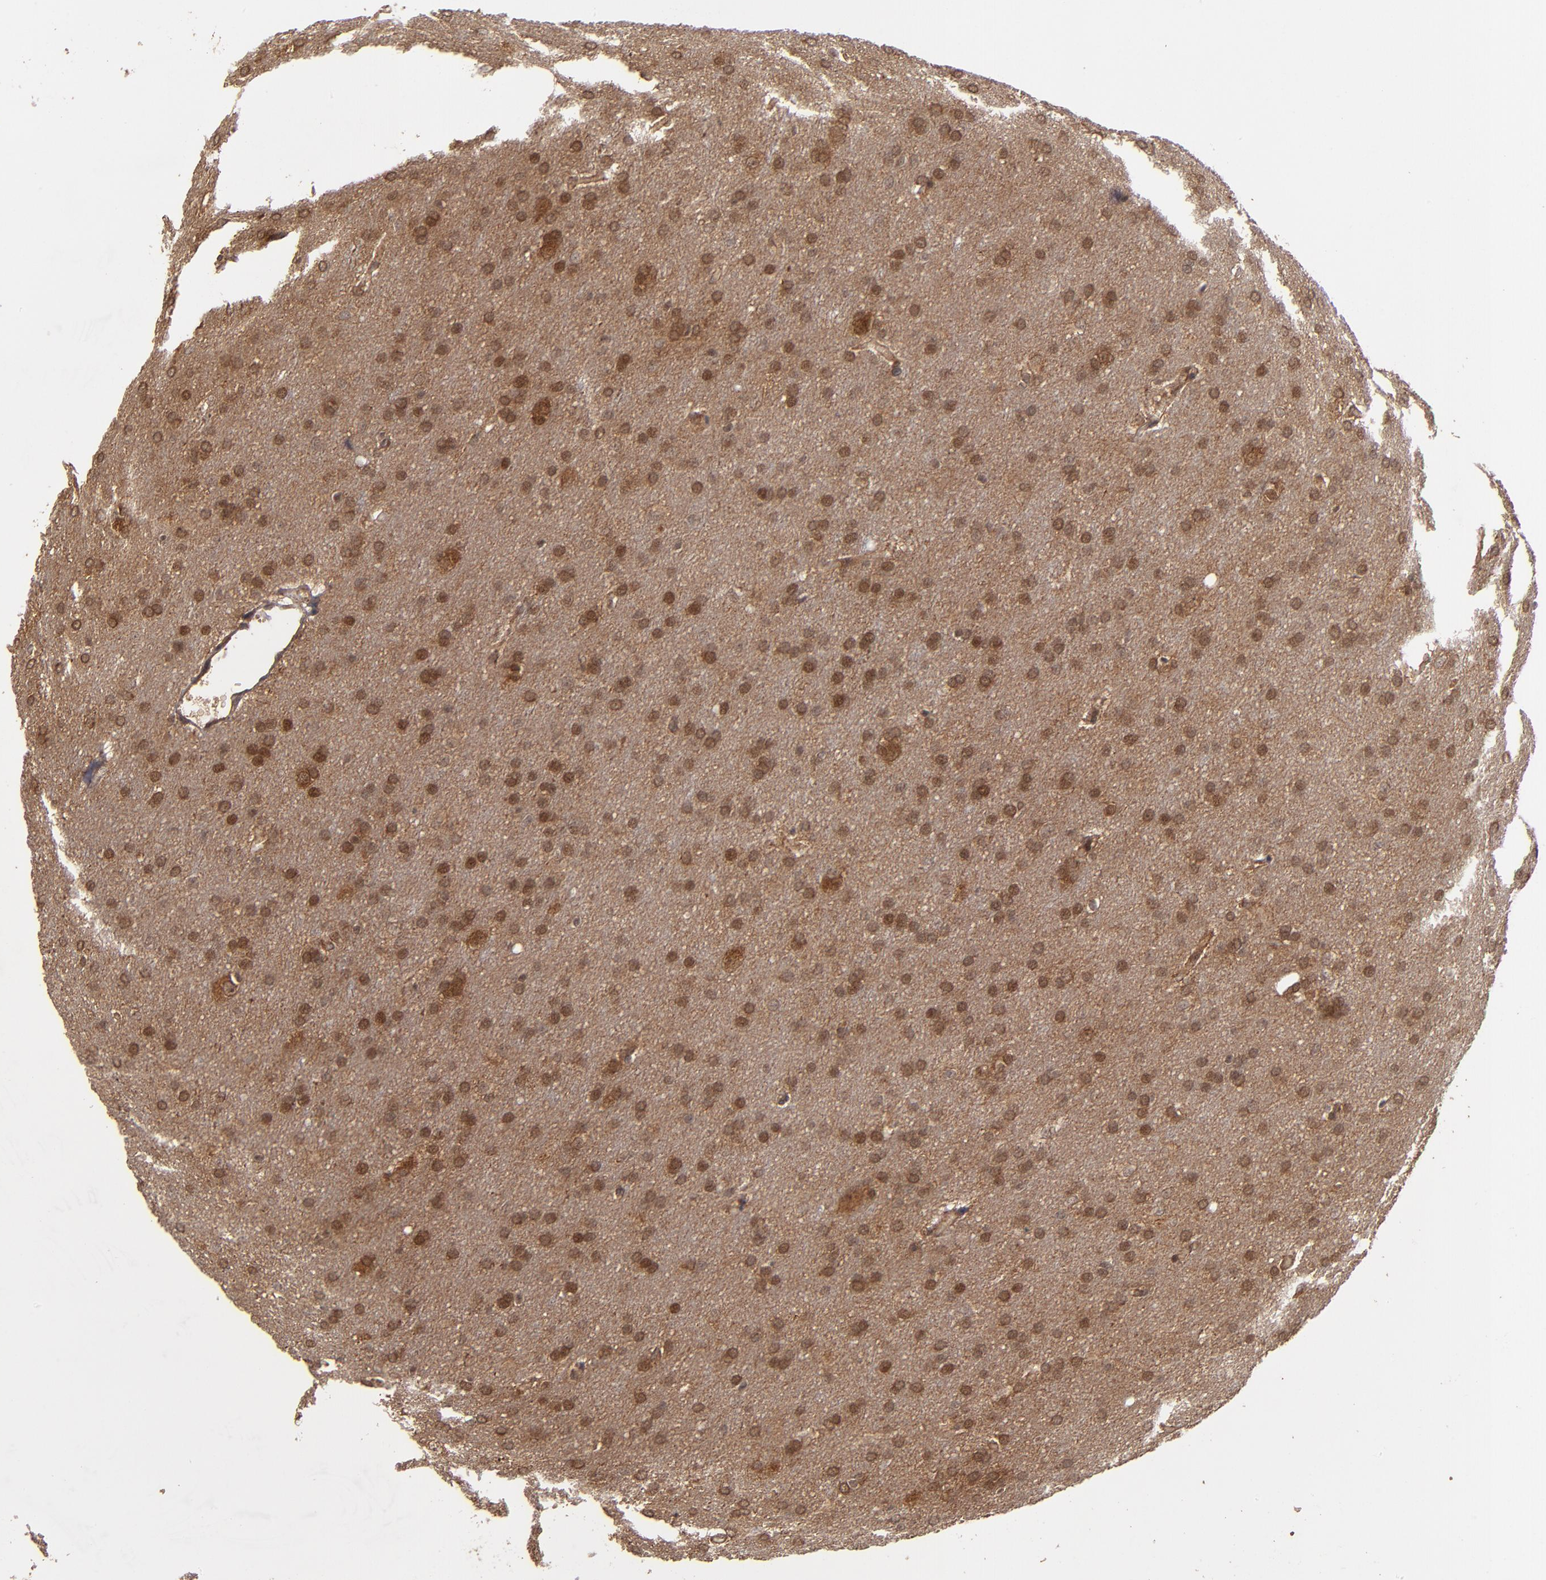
{"staining": {"intensity": "moderate", "quantity": ">75%", "location": "cytoplasmic/membranous,nuclear"}, "tissue": "glioma", "cell_type": "Tumor cells", "image_type": "cancer", "snomed": [{"axis": "morphology", "description": "Glioma, malignant, Low grade"}, {"axis": "topography", "description": "Brain"}], "caption": "A medium amount of moderate cytoplasmic/membranous and nuclear expression is identified in approximately >75% of tumor cells in malignant low-grade glioma tissue.", "gene": "BDKRB1", "patient": {"sex": "female", "age": 32}}